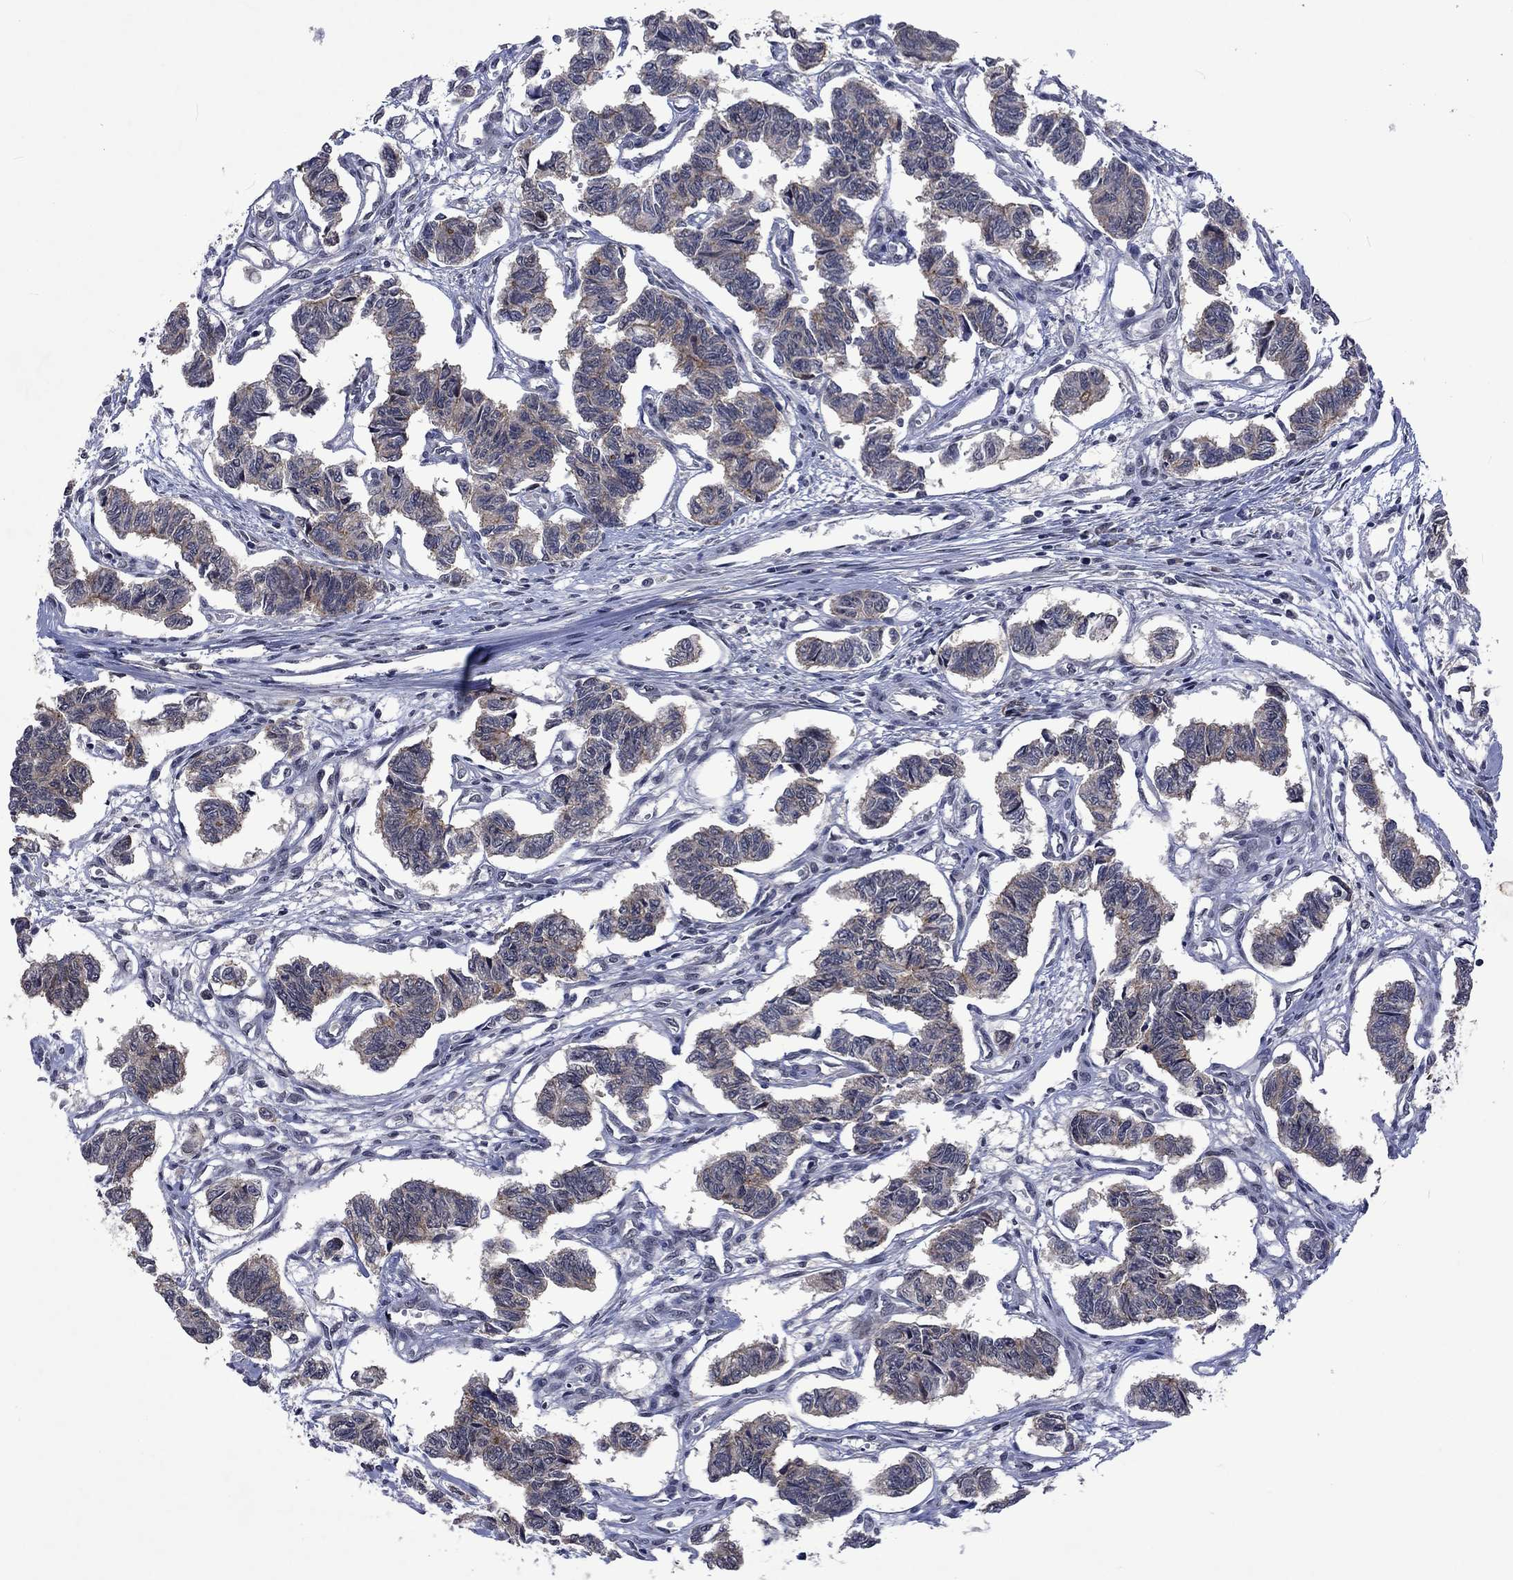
{"staining": {"intensity": "weak", "quantity": "25%-75%", "location": "cytoplasmic/membranous"}, "tissue": "carcinoid", "cell_type": "Tumor cells", "image_type": "cancer", "snomed": [{"axis": "morphology", "description": "Carcinoid, malignant, NOS"}, {"axis": "topography", "description": "Kidney"}], "caption": "Malignant carcinoid tissue reveals weak cytoplasmic/membranous positivity in about 25%-75% of tumor cells, visualized by immunohistochemistry.", "gene": "PPP1R9A", "patient": {"sex": "female", "age": 41}}